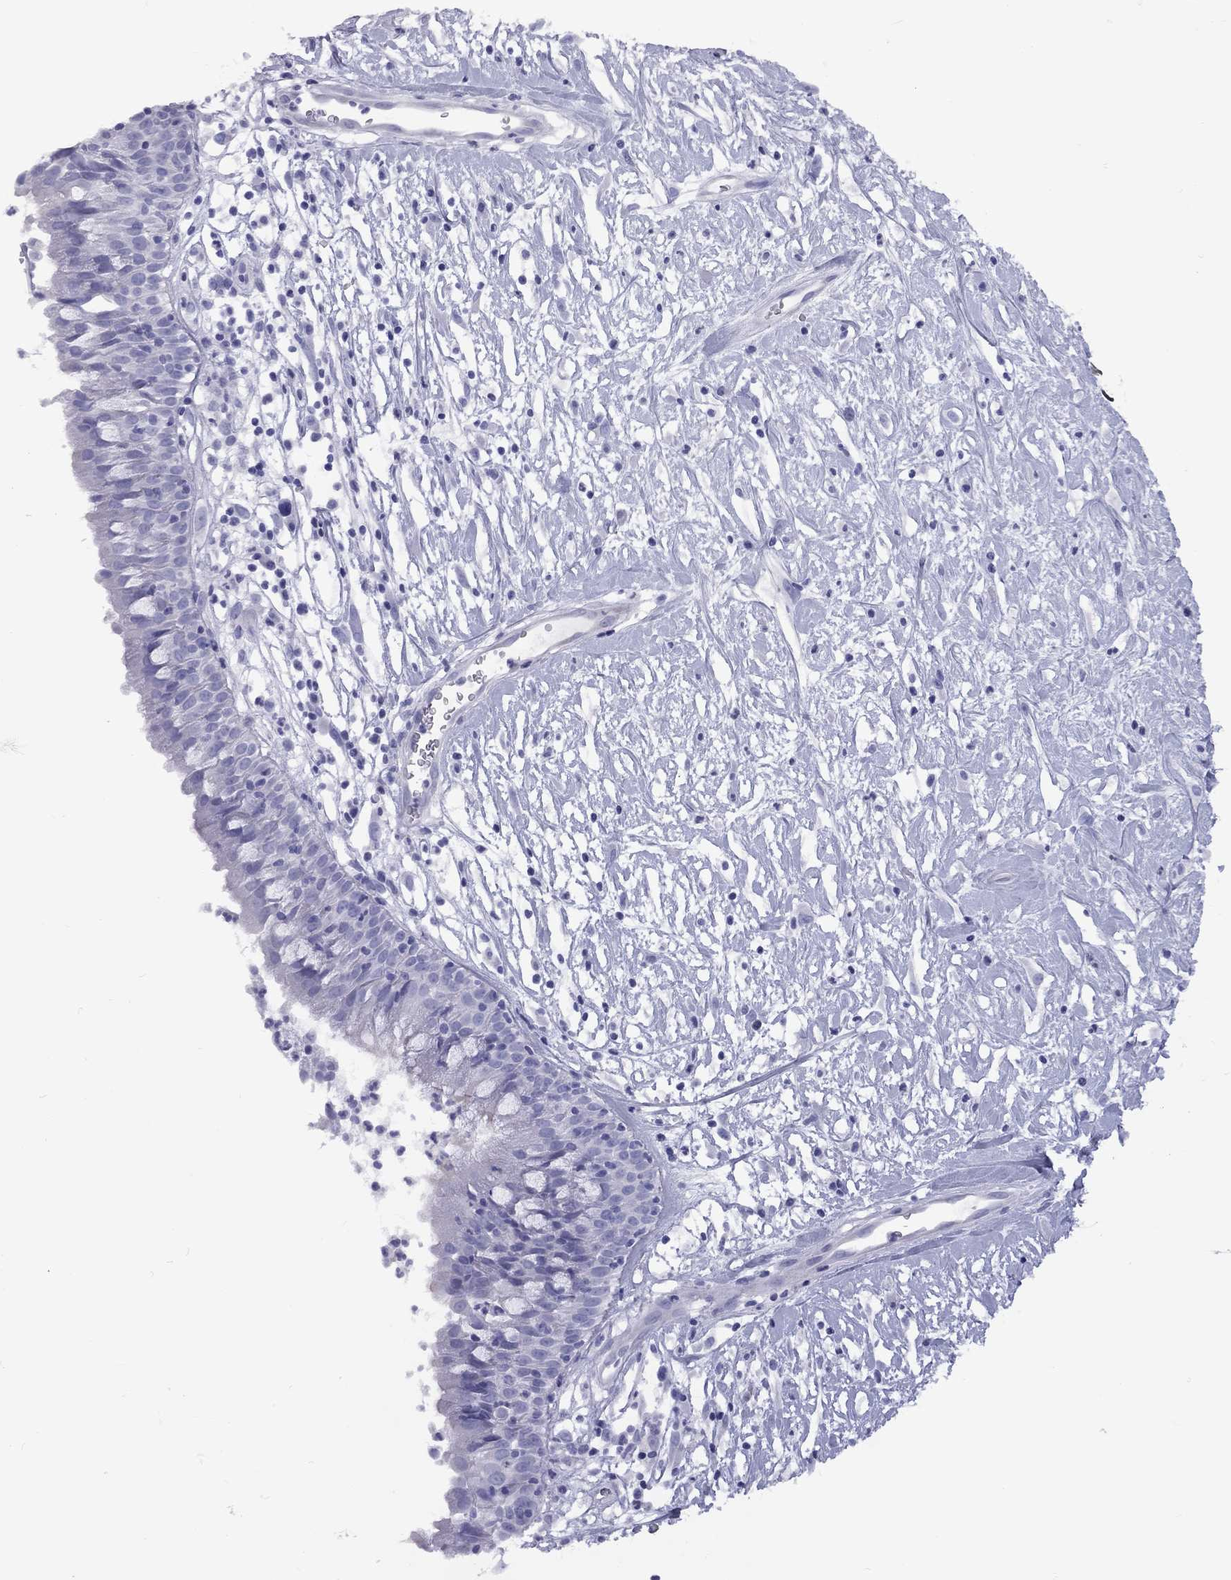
{"staining": {"intensity": "negative", "quantity": "none", "location": "none"}, "tissue": "nasopharynx", "cell_type": "Respiratory epithelial cells", "image_type": "normal", "snomed": [{"axis": "morphology", "description": "Normal tissue, NOS"}, {"axis": "topography", "description": "Nasopharynx"}], "caption": "High magnification brightfield microscopy of normal nasopharynx stained with DAB (brown) and counterstained with hematoxylin (blue): respiratory epithelial cells show no significant staining.", "gene": "FSCN3", "patient": {"sex": "male", "age": 9}}